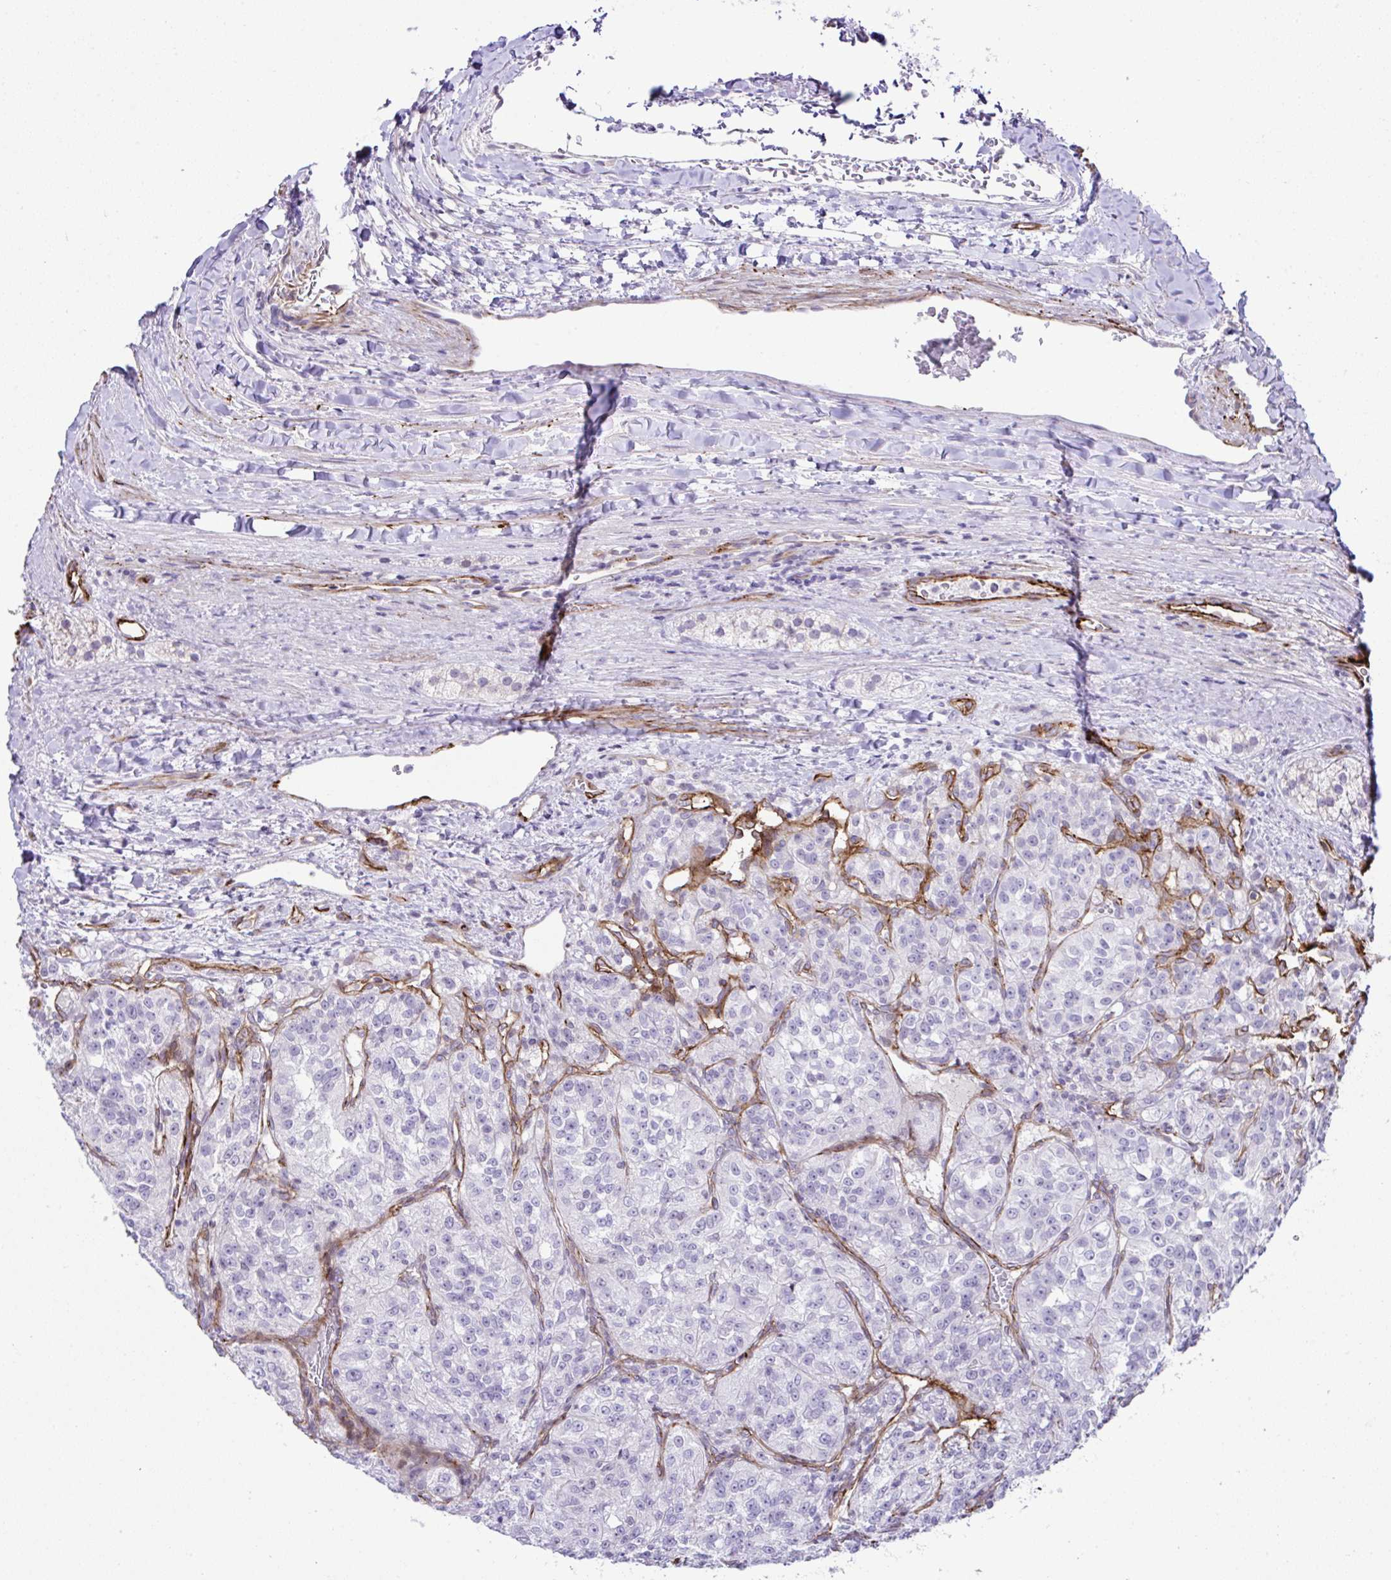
{"staining": {"intensity": "negative", "quantity": "none", "location": "none"}, "tissue": "renal cancer", "cell_type": "Tumor cells", "image_type": "cancer", "snomed": [{"axis": "morphology", "description": "Adenocarcinoma, NOS"}, {"axis": "topography", "description": "Kidney"}], "caption": "This is an immunohistochemistry (IHC) histopathology image of adenocarcinoma (renal). There is no expression in tumor cells.", "gene": "FBXO34", "patient": {"sex": "female", "age": 63}}